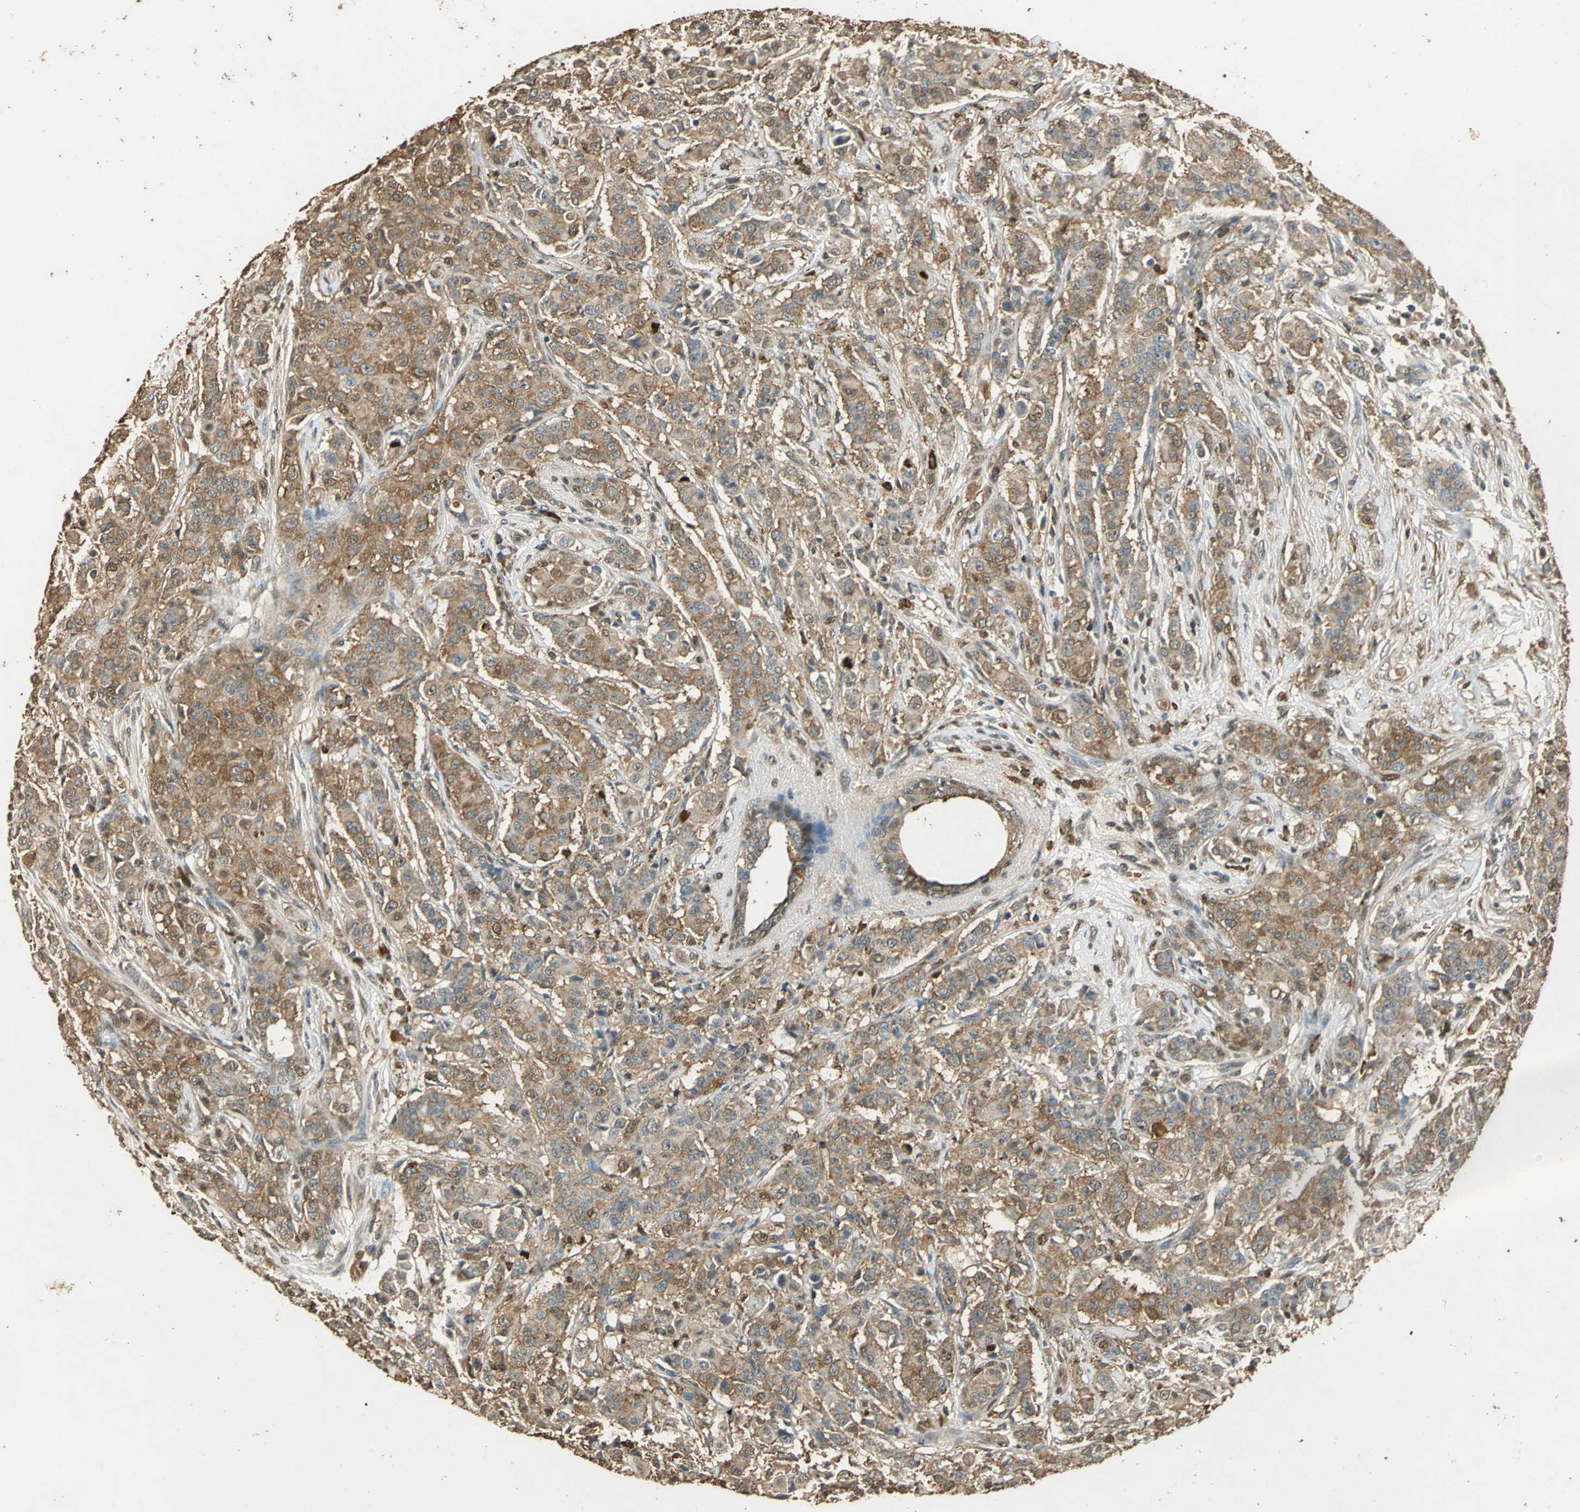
{"staining": {"intensity": "moderate", "quantity": ">75%", "location": "cytoplasmic/membranous"}, "tissue": "breast cancer", "cell_type": "Tumor cells", "image_type": "cancer", "snomed": [{"axis": "morphology", "description": "Duct carcinoma"}, {"axis": "topography", "description": "Breast"}], "caption": "A medium amount of moderate cytoplasmic/membranous expression is appreciated in approximately >75% of tumor cells in breast cancer tissue.", "gene": "GAPDH", "patient": {"sex": "female", "age": 40}}